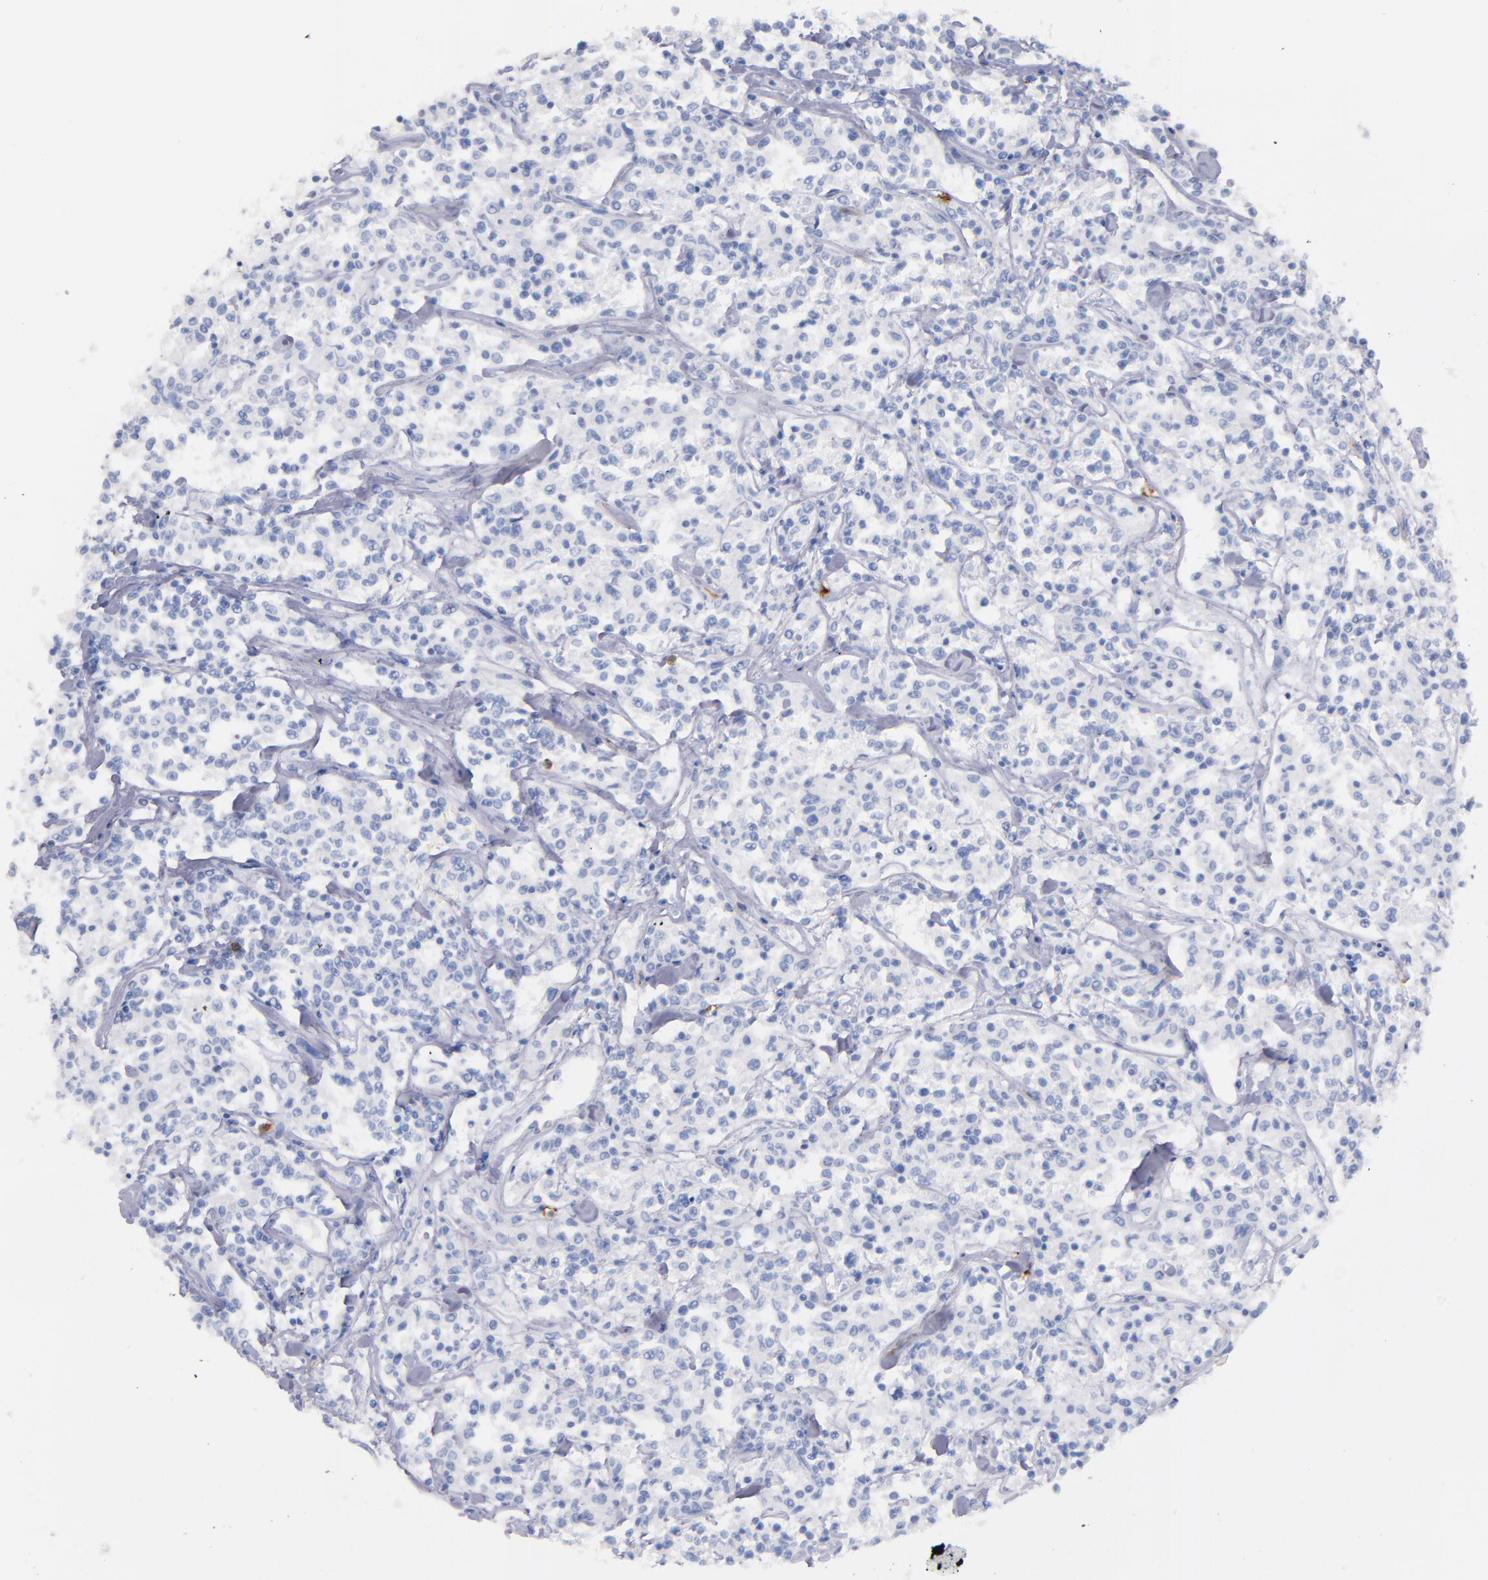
{"staining": {"intensity": "negative", "quantity": "none", "location": "none"}, "tissue": "lymphoma", "cell_type": "Tumor cells", "image_type": "cancer", "snomed": [{"axis": "morphology", "description": "Malignant lymphoma, non-Hodgkin's type, Low grade"}, {"axis": "topography", "description": "Small intestine"}], "caption": "This photomicrograph is of malignant lymphoma, non-Hodgkin's type (low-grade) stained with IHC to label a protein in brown with the nuclei are counter-stained blue. There is no positivity in tumor cells. (DAB IHC visualized using brightfield microscopy, high magnification).", "gene": "KIT", "patient": {"sex": "female", "age": 59}}